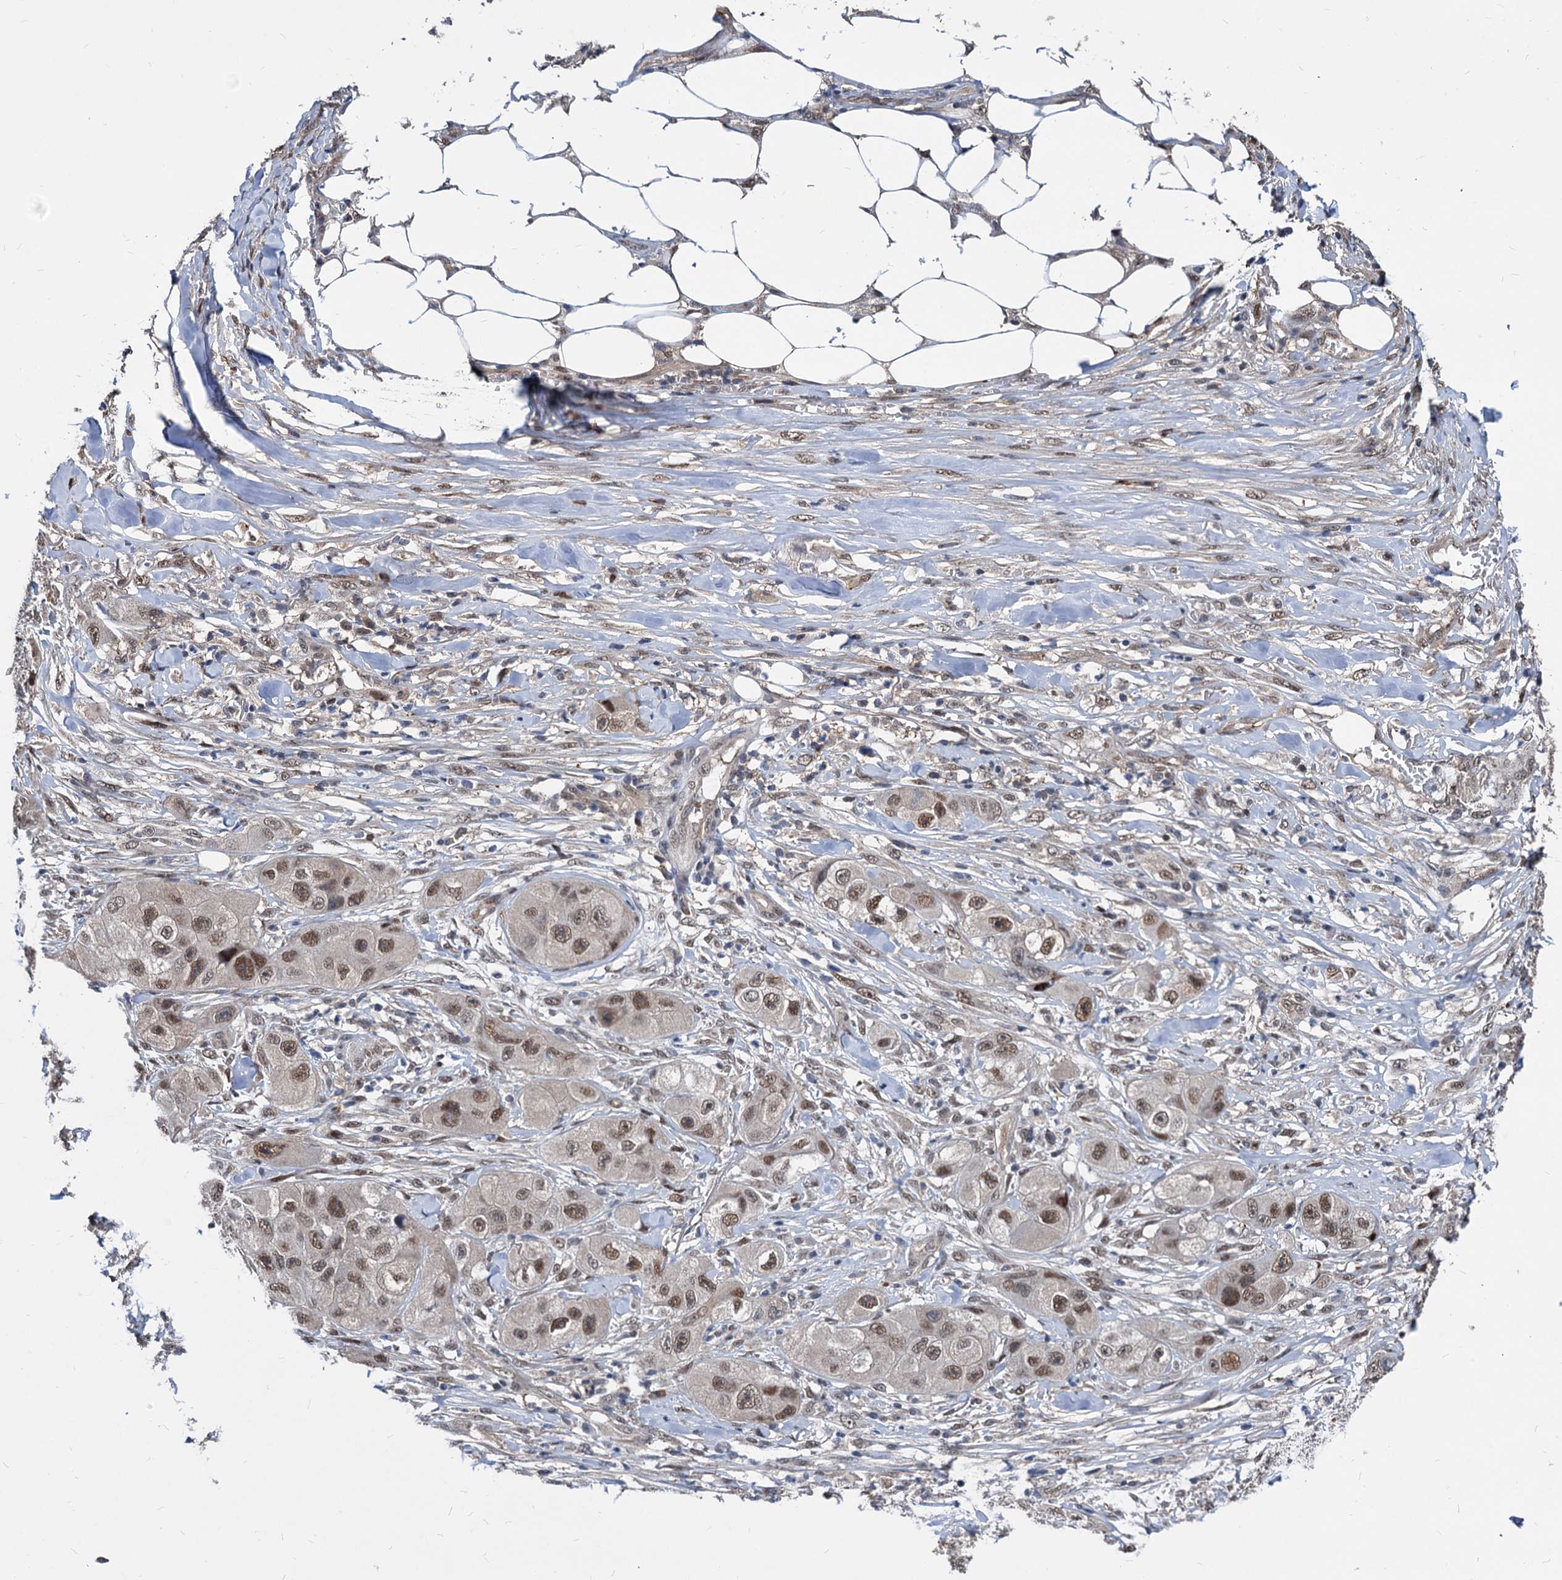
{"staining": {"intensity": "moderate", "quantity": ">75%", "location": "nuclear"}, "tissue": "skin cancer", "cell_type": "Tumor cells", "image_type": "cancer", "snomed": [{"axis": "morphology", "description": "Squamous cell carcinoma, NOS"}, {"axis": "topography", "description": "Skin"}, {"axis": "topography", "description": "Subcutis"}], "caption": "Tumor cells exhibit medium levels of moderate nuclear staining in approximately >75% of cells in skin cancer.", "gene": "PSMD4", "patient": {"sex": "male", "age": 73}}